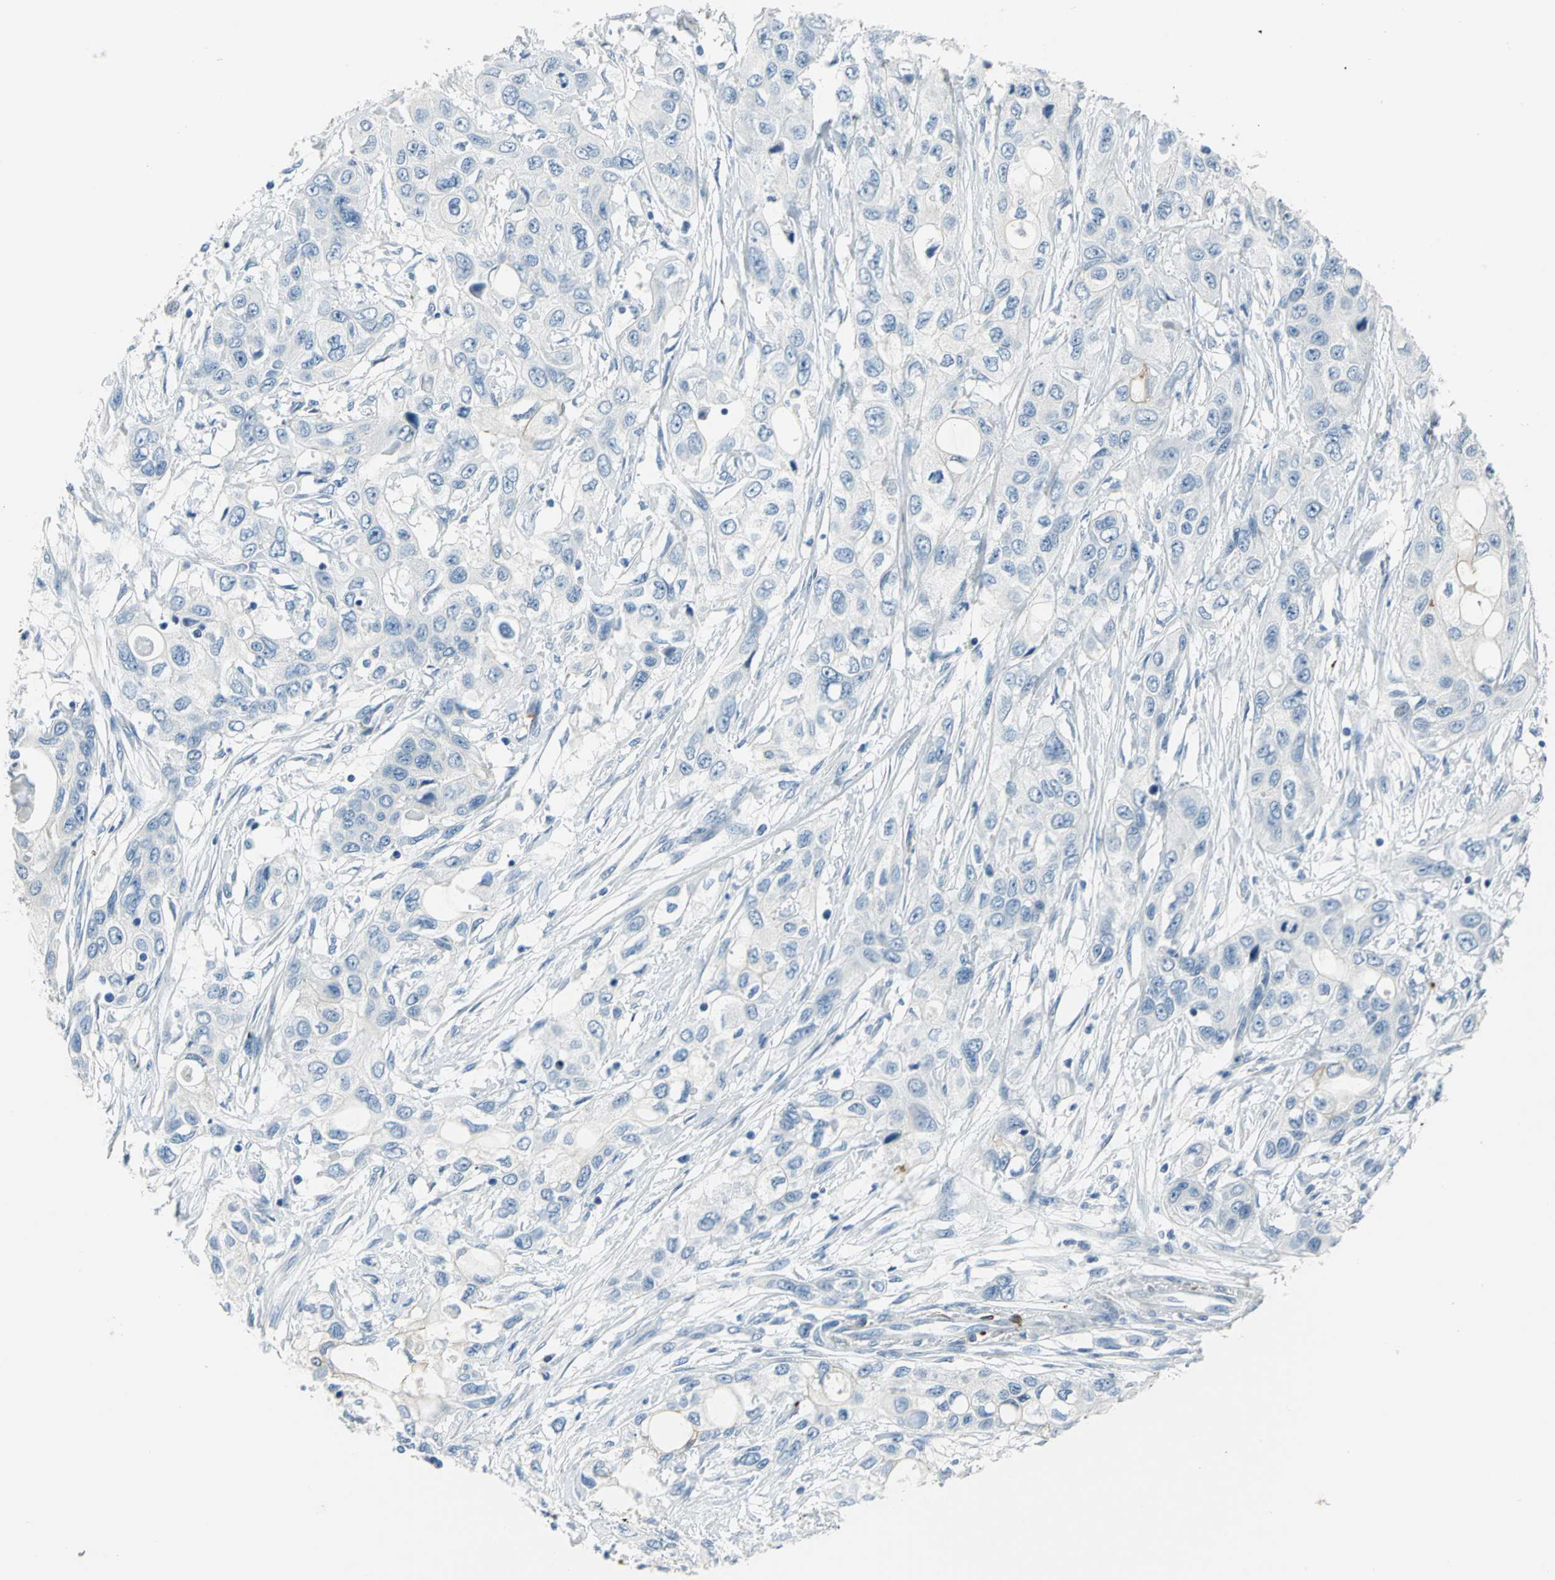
{"staining": {"intensity": "negative", "quantity": "none", "location": "none"}, "tissue": "pancreatic cancer", "cell_type": "Tumor cells", "image_type": "cancer", "snomed": [{"axis": "morphology", "description": "Adenocarcinoma, NOS"}, {"axis": "topography", "description": "Pancreas"}], "caption": "An image of pancreatic cancer (adenocarcinoma) stained for a protein exhibits no brown staining in tumor cells.", "gene": "ALOX15", "patient": {"sex": "female", "age": 70}}